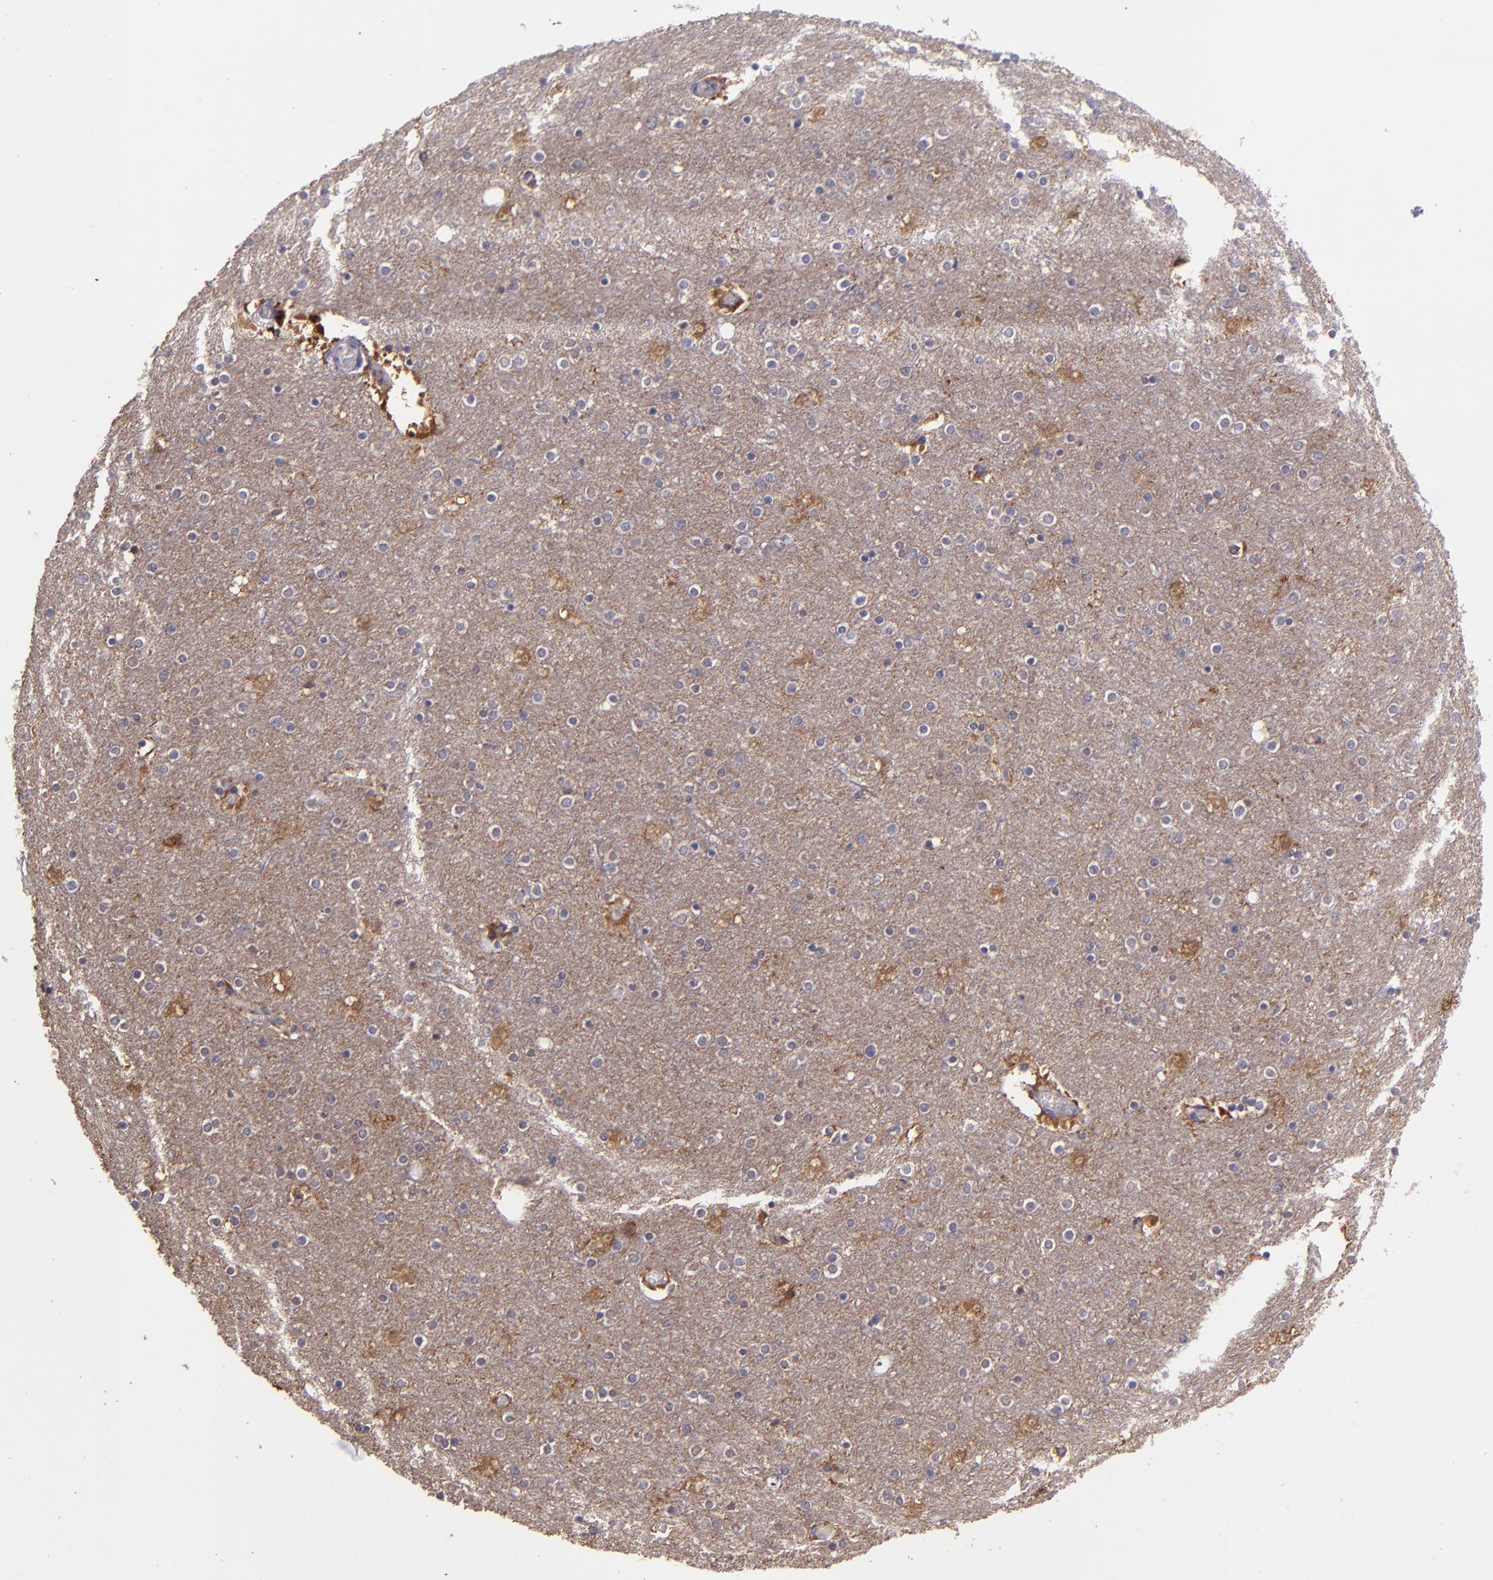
{"staining": {"intensity": "negative", "quantity": "none", "location": "none"}, "tissue": "cerebral cortex", "cell_type": "Endothelial cells", "image_type": "normal", "snomed": [{"axis": "morphology", "description": "Normal tissue, NOS"}, {"axis": "topography", "description": "Cerebral cortex"}], "caption": "Immunohistochemistry (IHC) of benign human cerebral cortex shows no staining in endothelial cells. Nuclei are stained in blue.", "gene": "PAPPA", "patient": {"sex": "female", "age": 54}}